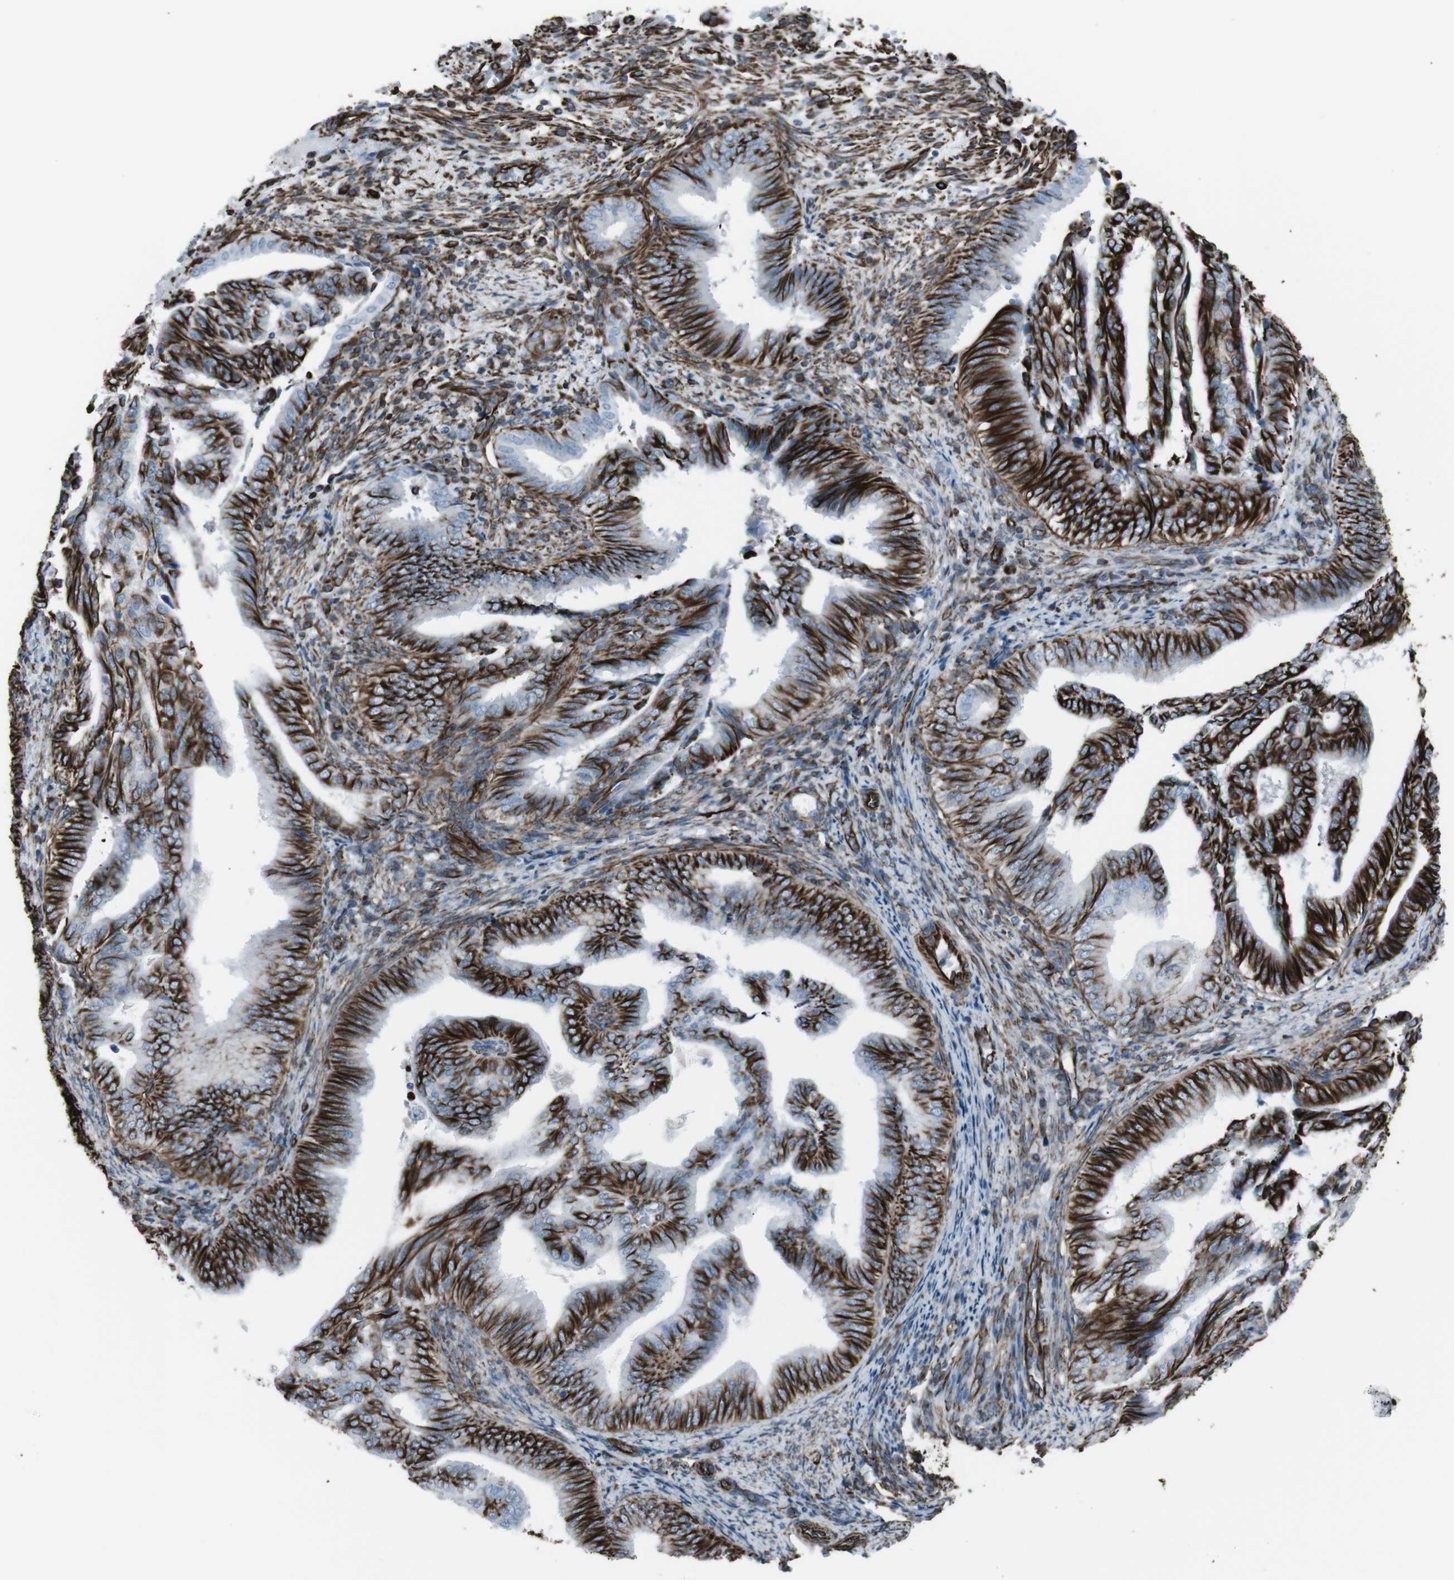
{"staining": {"intensity": "strong", "quantity": ">75%", "location": "cytoplasmic/membranous"}, "tissue": "endometrial cancer", "cell_type": "Tumor cells", "image_type": "cancer", "snomed": [{"axis": "morphology", "description": "Adenocarcinoma, NOS"}, {"axis": "topography", "description": "Endometrium"}], "caption": "This photomicrograph reveals endometrial adenocarcinoma stained with IHC to label a protein in brown. The cytoplasmic/membranous of tumor cells show strong positivity for the protein. Nuclei are counter-stained blue.", "gene": "ZDHHC6", "patient": {"sex": "female", "age": 58}}